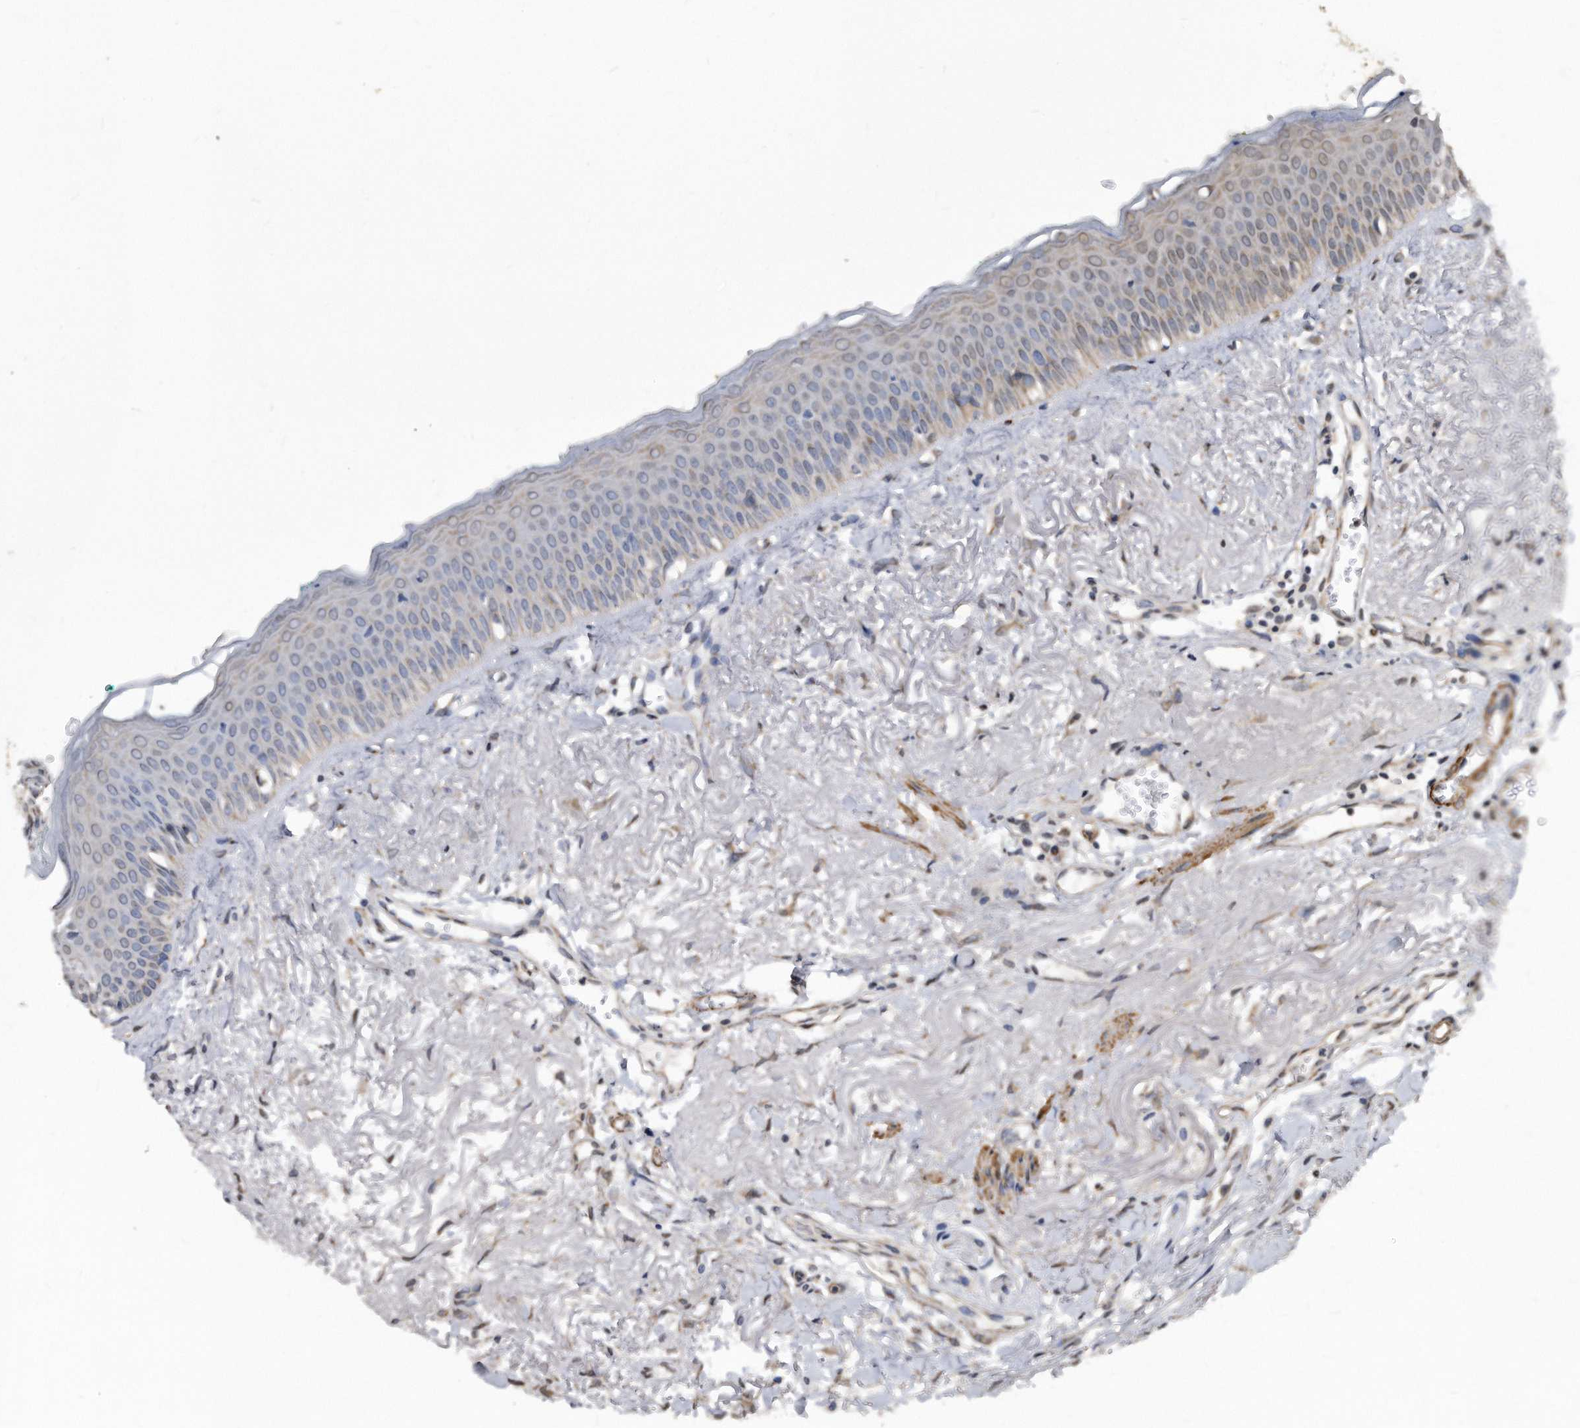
{"staining": {"intensity": "moderate", "quantity": "25%-75%", "location": "cytoplasmic/membranous,nuclear"}, "tissue": "oral mucosa", "cell_type": "Squamous epithelial cells", "image_type": "normal", "snomed": [{"axis": "morphology", "description": "Normal tissue, NOS"}, {"axis": "topography", "description": "Oral tissue"}], "caption": "A brown stain highlights moderate cytoplasmic/membranous,nuclear expression of a protein in squamous epithelial cells of unremarkable oral mucosa.", "gene": "DUSP22", "patient": {"sex": "female", "age": 70}}